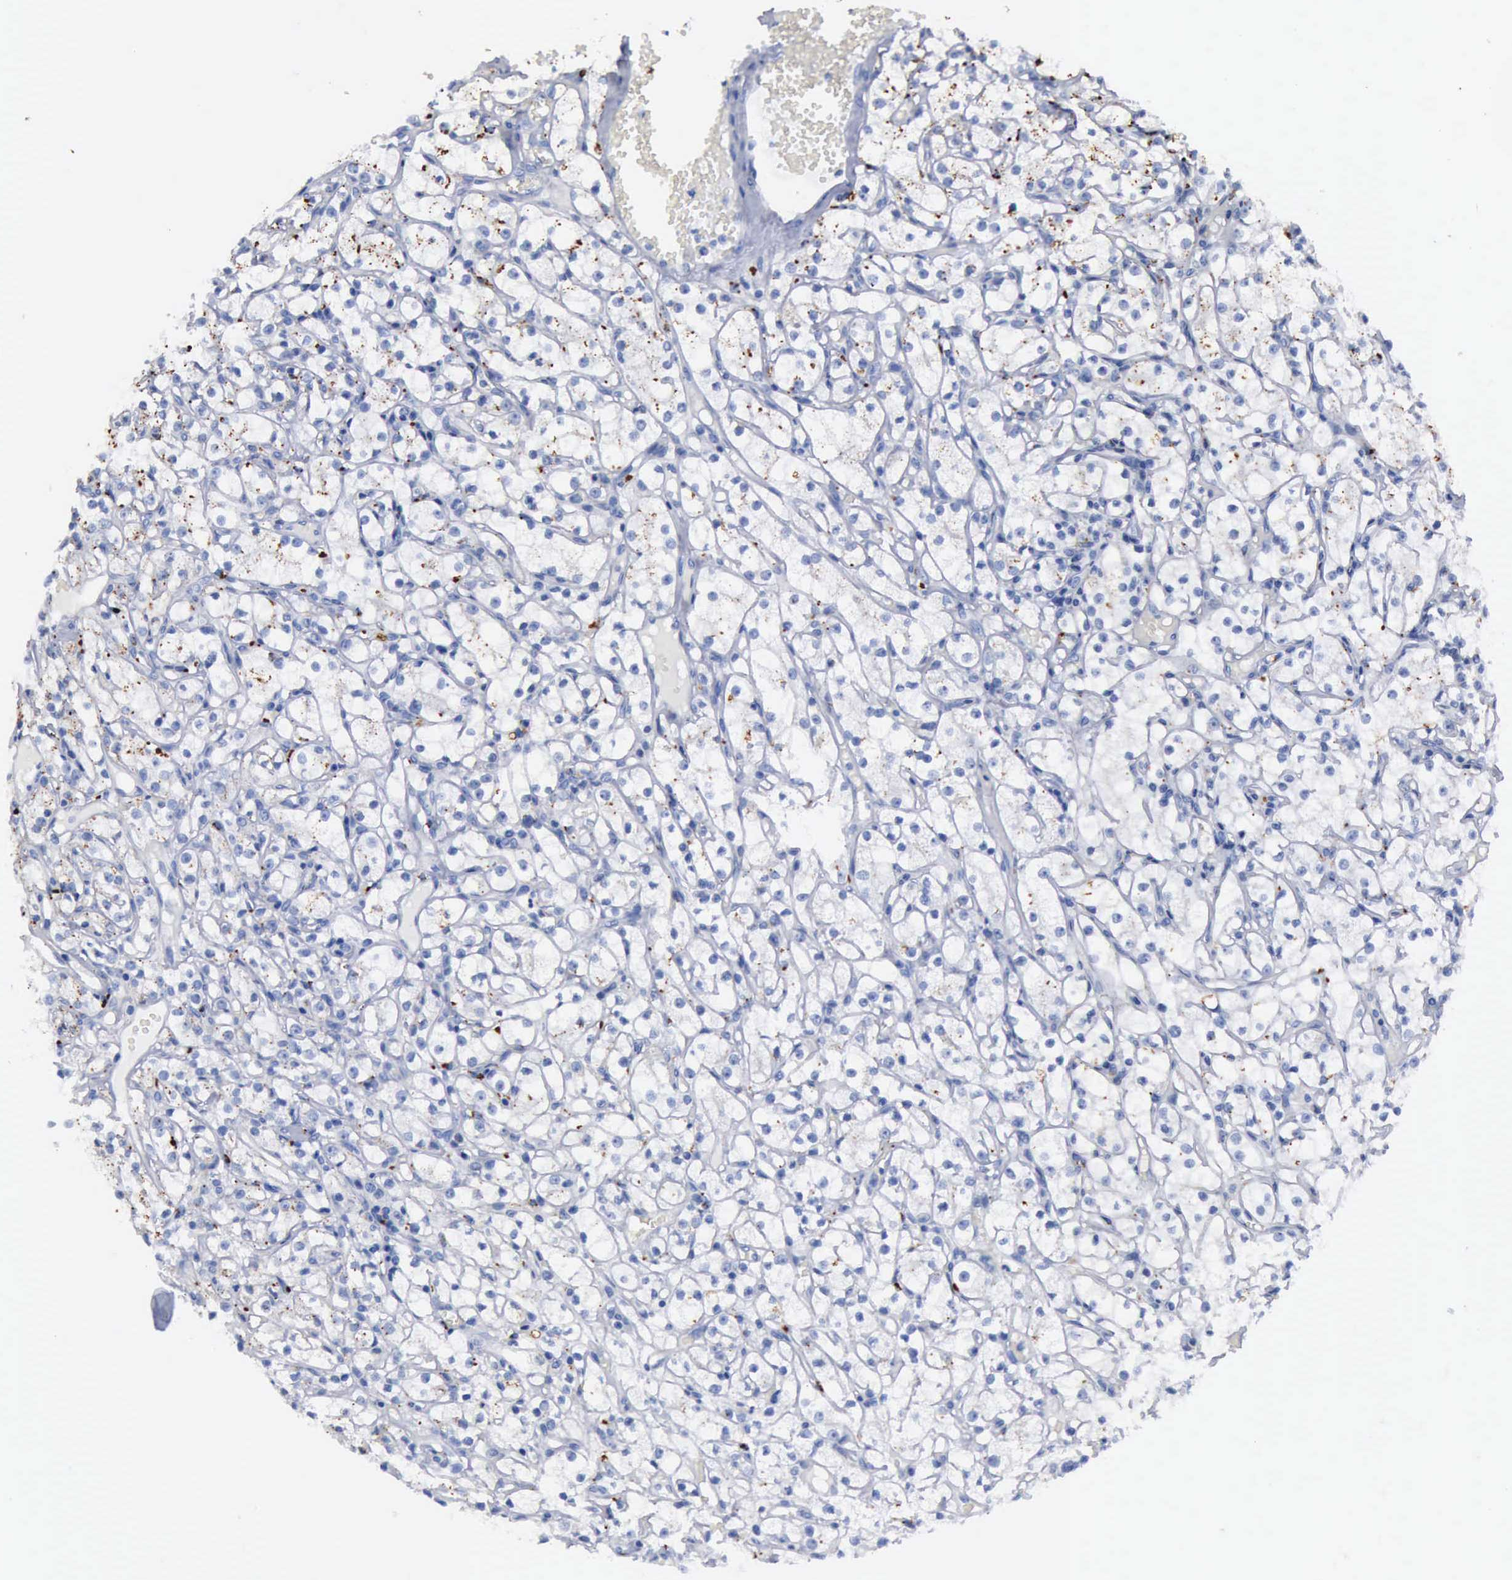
{"staining": {"intensity": "weak", "quantity": "25%-75%", "location": "cytoplasmic/membranous"}, "tissue": "renal cancer", "cell_type": "Tumor cells", "image_type": "cancer", "snomed": [{"axis": "morphology", "description": "Adenocarcinoma, NOS"}, {"axis": "topography", "description": "Kidney"}], "caption": "Protein staining by immunohistochemistry (IHC) exhibits weak cytoplasmic/membranous expression in approximately 25%-75% of tumor cells in adenocarcinoma (renal).", "gene": "CTSD", "patient": {"sex": "male", "age": 61}}